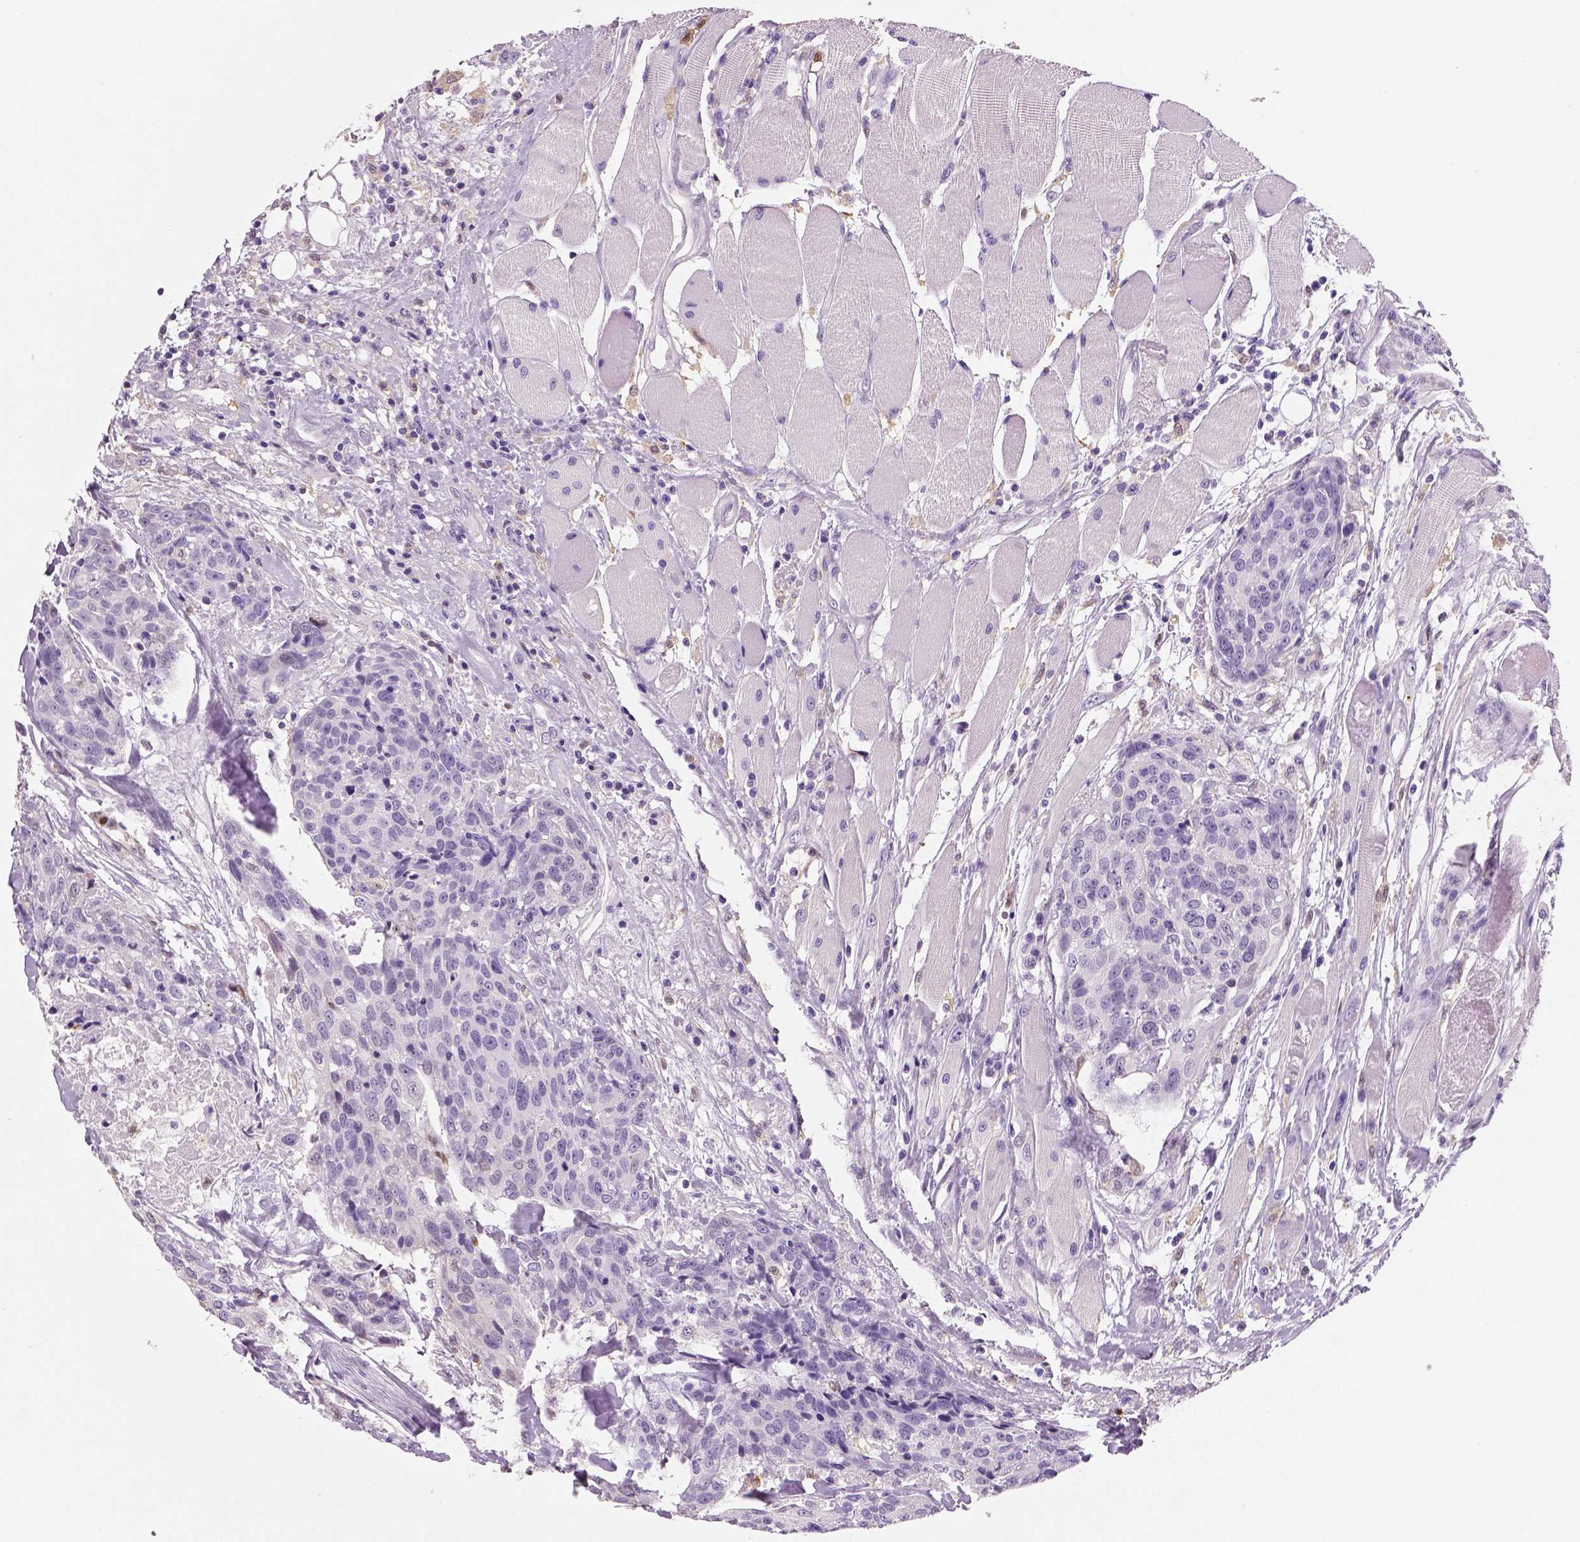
{"staining": {"intensity": "negative", "quantity": "none", "location": "none"}, "tissue": "head and neck cancer", "cell_type": "Tumor cells", "image_type": "cancer", "snomed": [{"axis": "morphology", "description": "Squamous cell carcinoma, NOS"}, {"axis": "topography", "description": "Oral tissue"}, {"axis": "topography", "description": "Head-Neck"}], "caption": "Human head and neck cancer stained for a protein using IHC reveals no staining in tumor cells.", "gene": "NECAB2", "patient": {"sex": "male", "age": 64}}